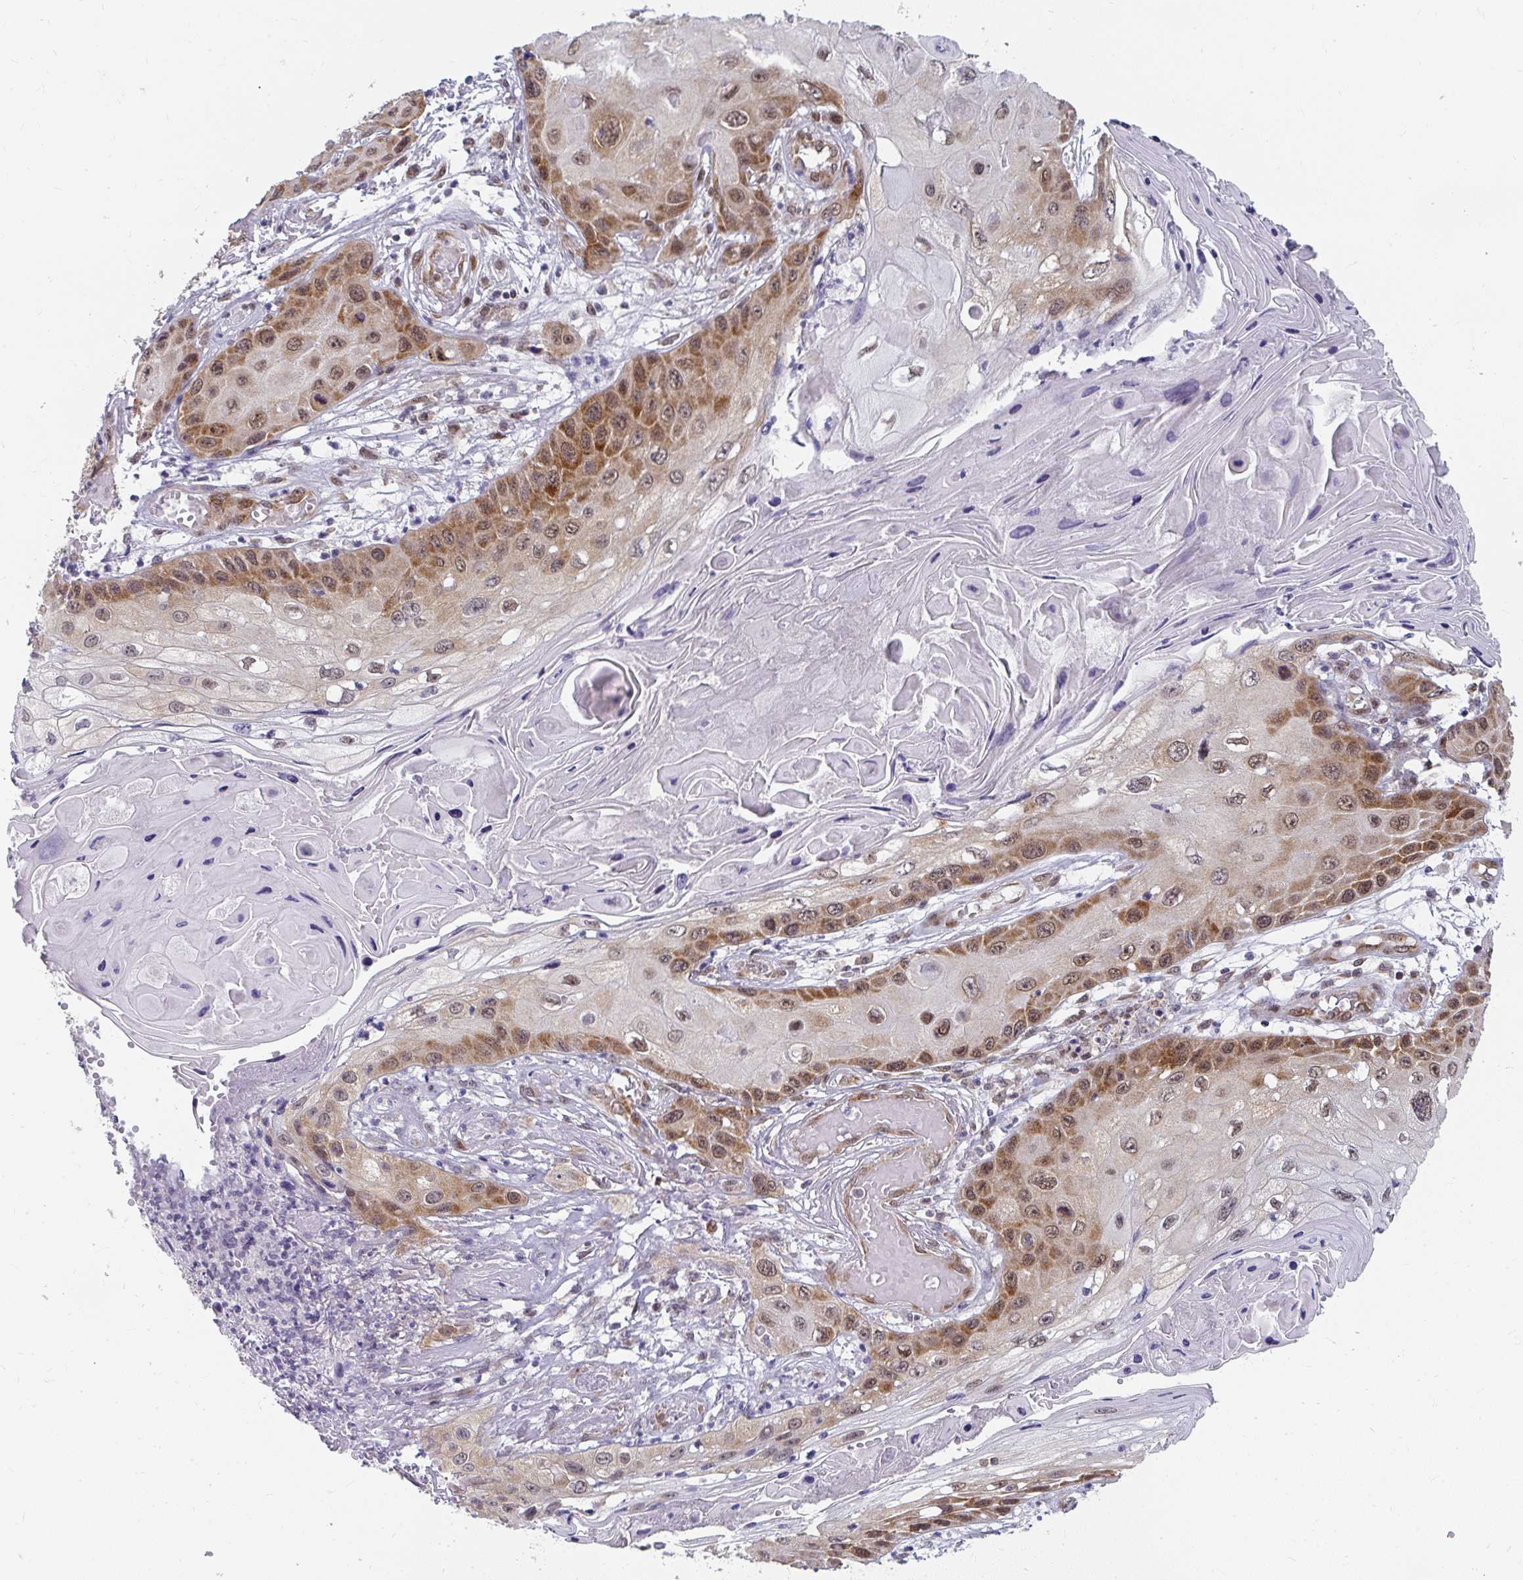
{"staining": {"intensity": "moderate", "quantity": ">75%", "location": "cytoplasmic/membranous,nuclear"}, "tissue": "skin cancer", "cell_type": "Tumor cells", "image_type": "cancer", "snomed": [{"axis": "morphology", "description": "Squamous cell carcinoma, NOS"}, {"axis": "topography", "description": "Skin"}, {"axis": "topography", "description": "Vulva"}], "caption": "The histopathology image reveals staining of skin cancer, revealing moderate cytoplasmic/membranous and nuclear protein staining (brown color) within tumor cells.", "gene": "SYNCRIP", "patient": {"sex": "female", "age": 44}}